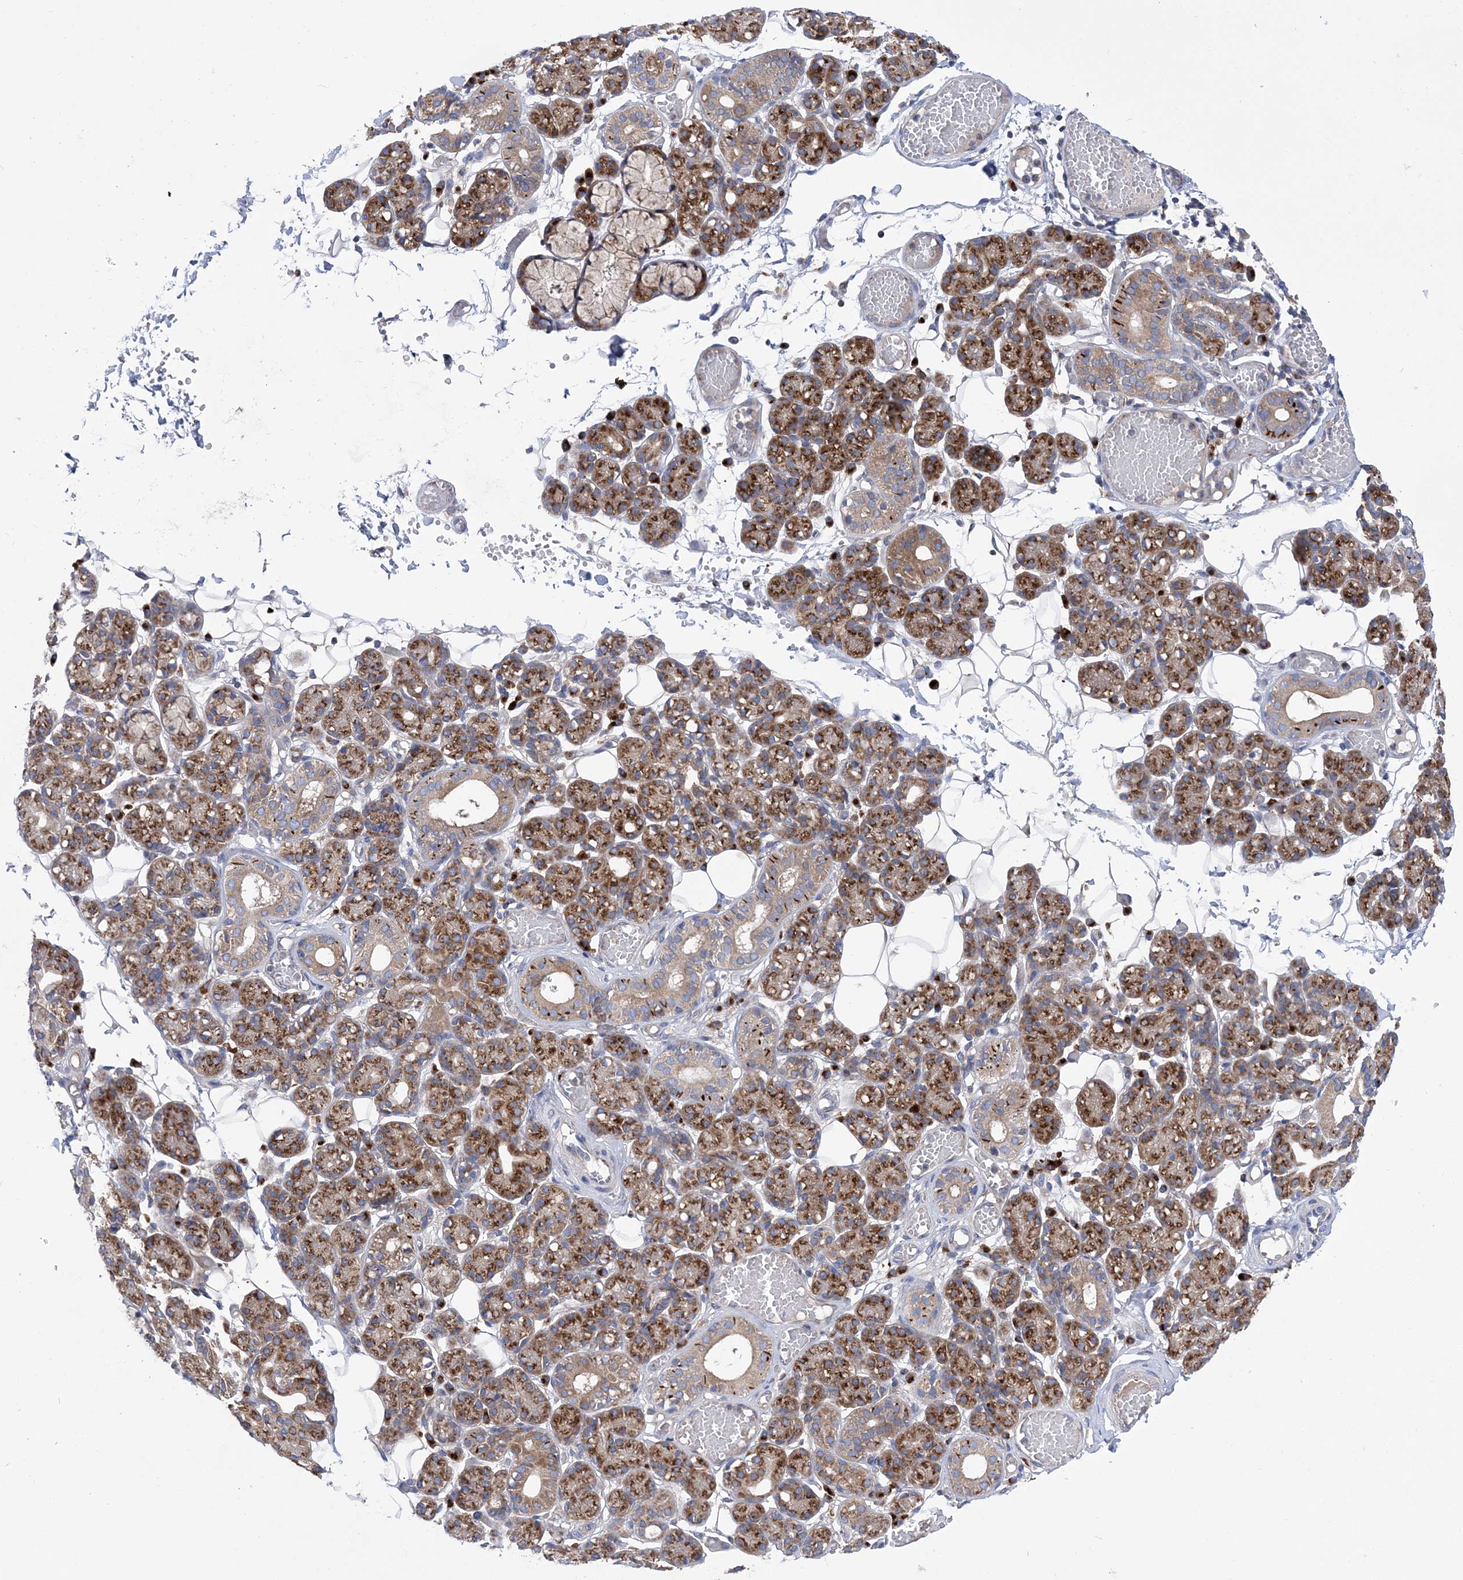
{"staining": {"intensity": "moderate", "quantity": ">75%", "location": "cytoplasmic/membranous"}, "tissue": "salivary gland", "cell_type": "Glandular cells", "image_type": "normal", "snomed": [{"axis": "morphology", "description": "Normal tissue, NOS"}, {"axis": "topography", "description": "Salivary gland"}], "caption": "This photomicrograph shows immunohistochemistry staining of benign human salivary gland, with medium moderate cytoplasmic/membranous staining in approximately >75% of glandular cells.", "gene": "COPB2", "patient": {"sex": "male", "age": 63}}